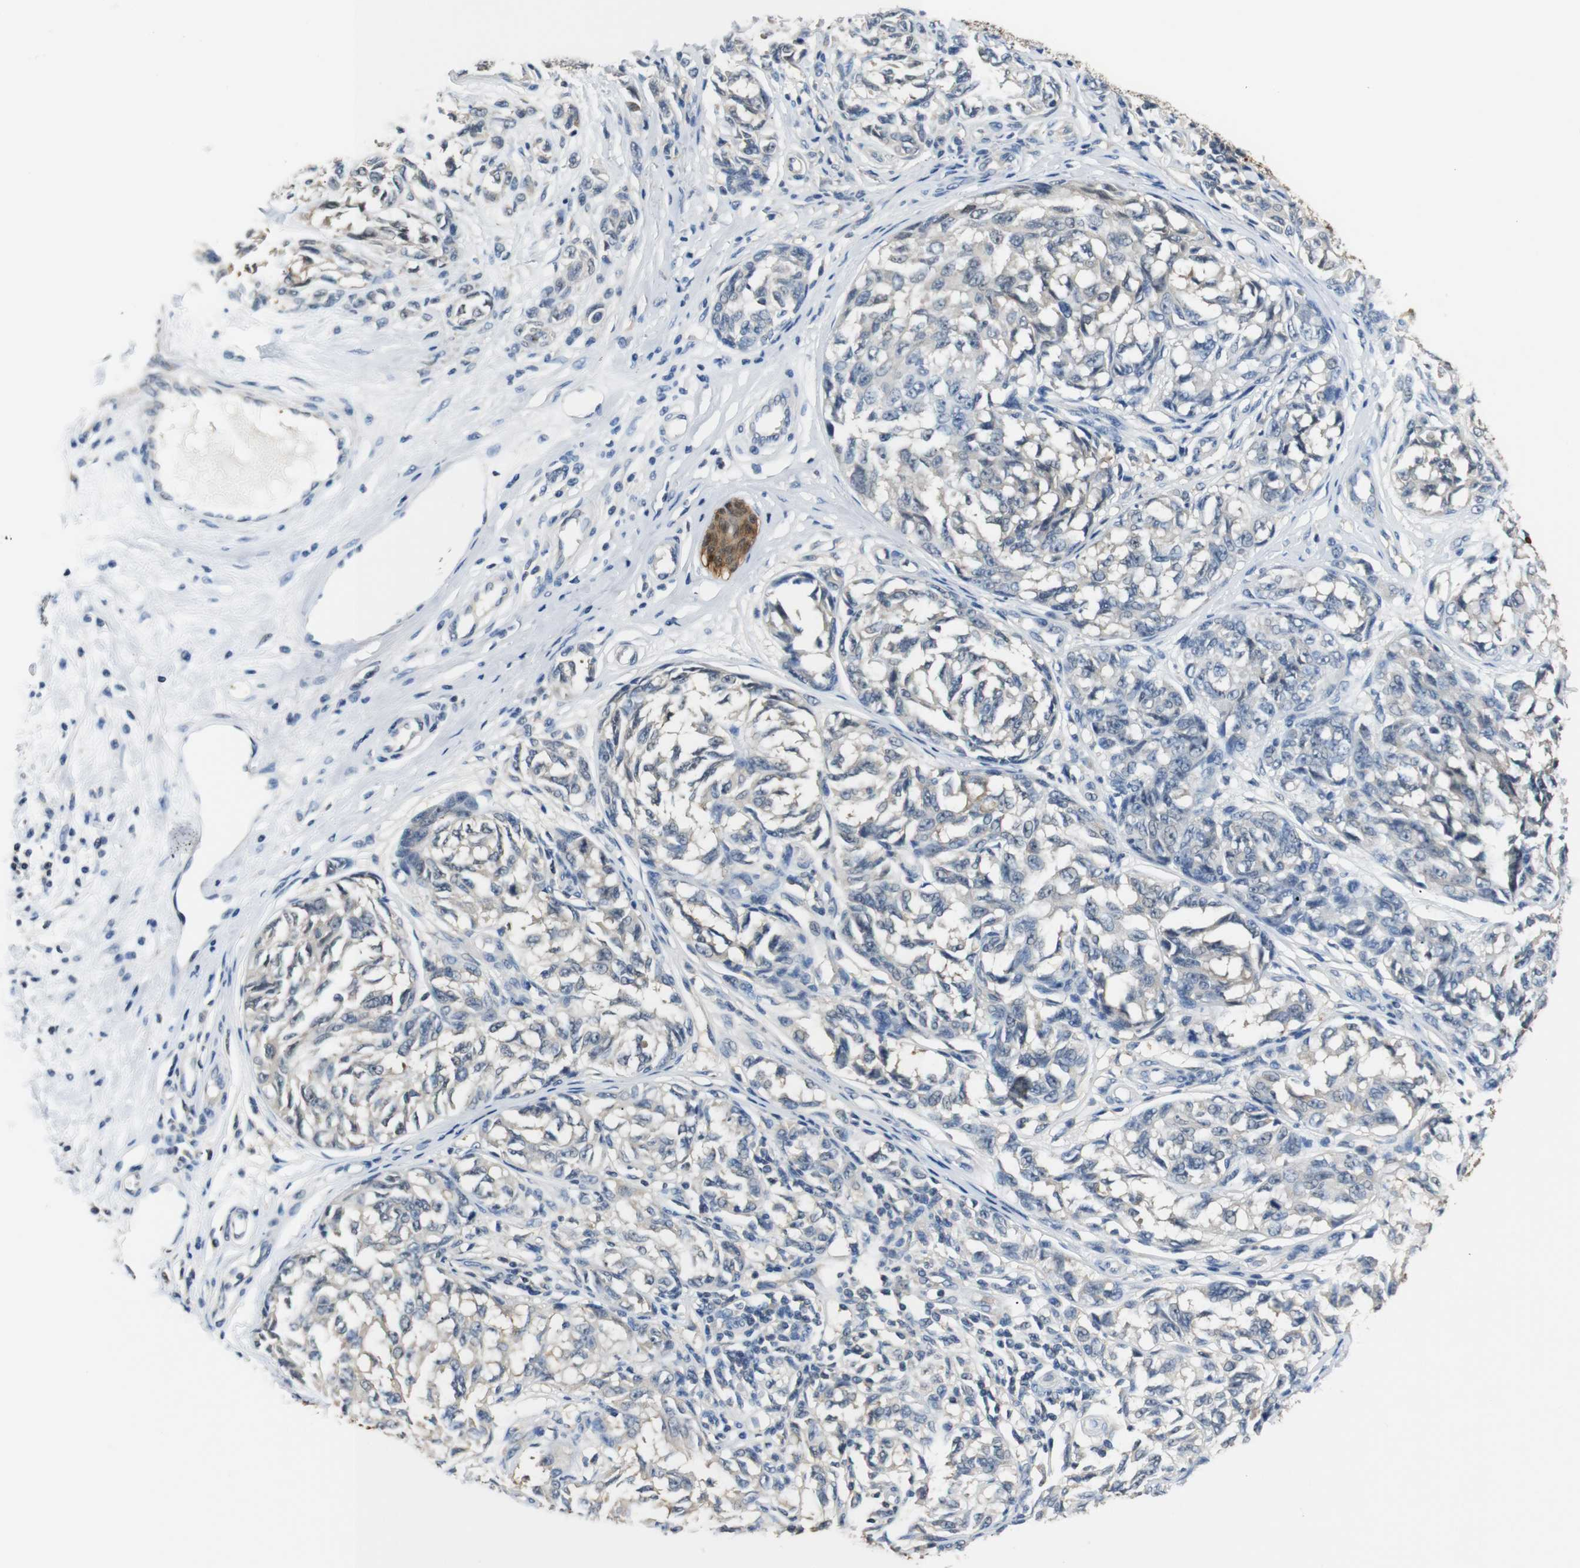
{"staining": {"intensity": "negative", "quantity": "none", "location": "none"}, "tissue": "melanoma", "cell_type": "Tumor cells", "image_type": "cancer", "snomed": [{"axis": "morphology", "description": "Malignant melanoma, NOS"}, {"axis": "topography", "description": "Skin"}], "caption": "Photomicrograph shows no protein staining in tumor cells of malignant melanoma tissue.", "gene": "SFN", "patient": {"sex": "female", "age": 64}}